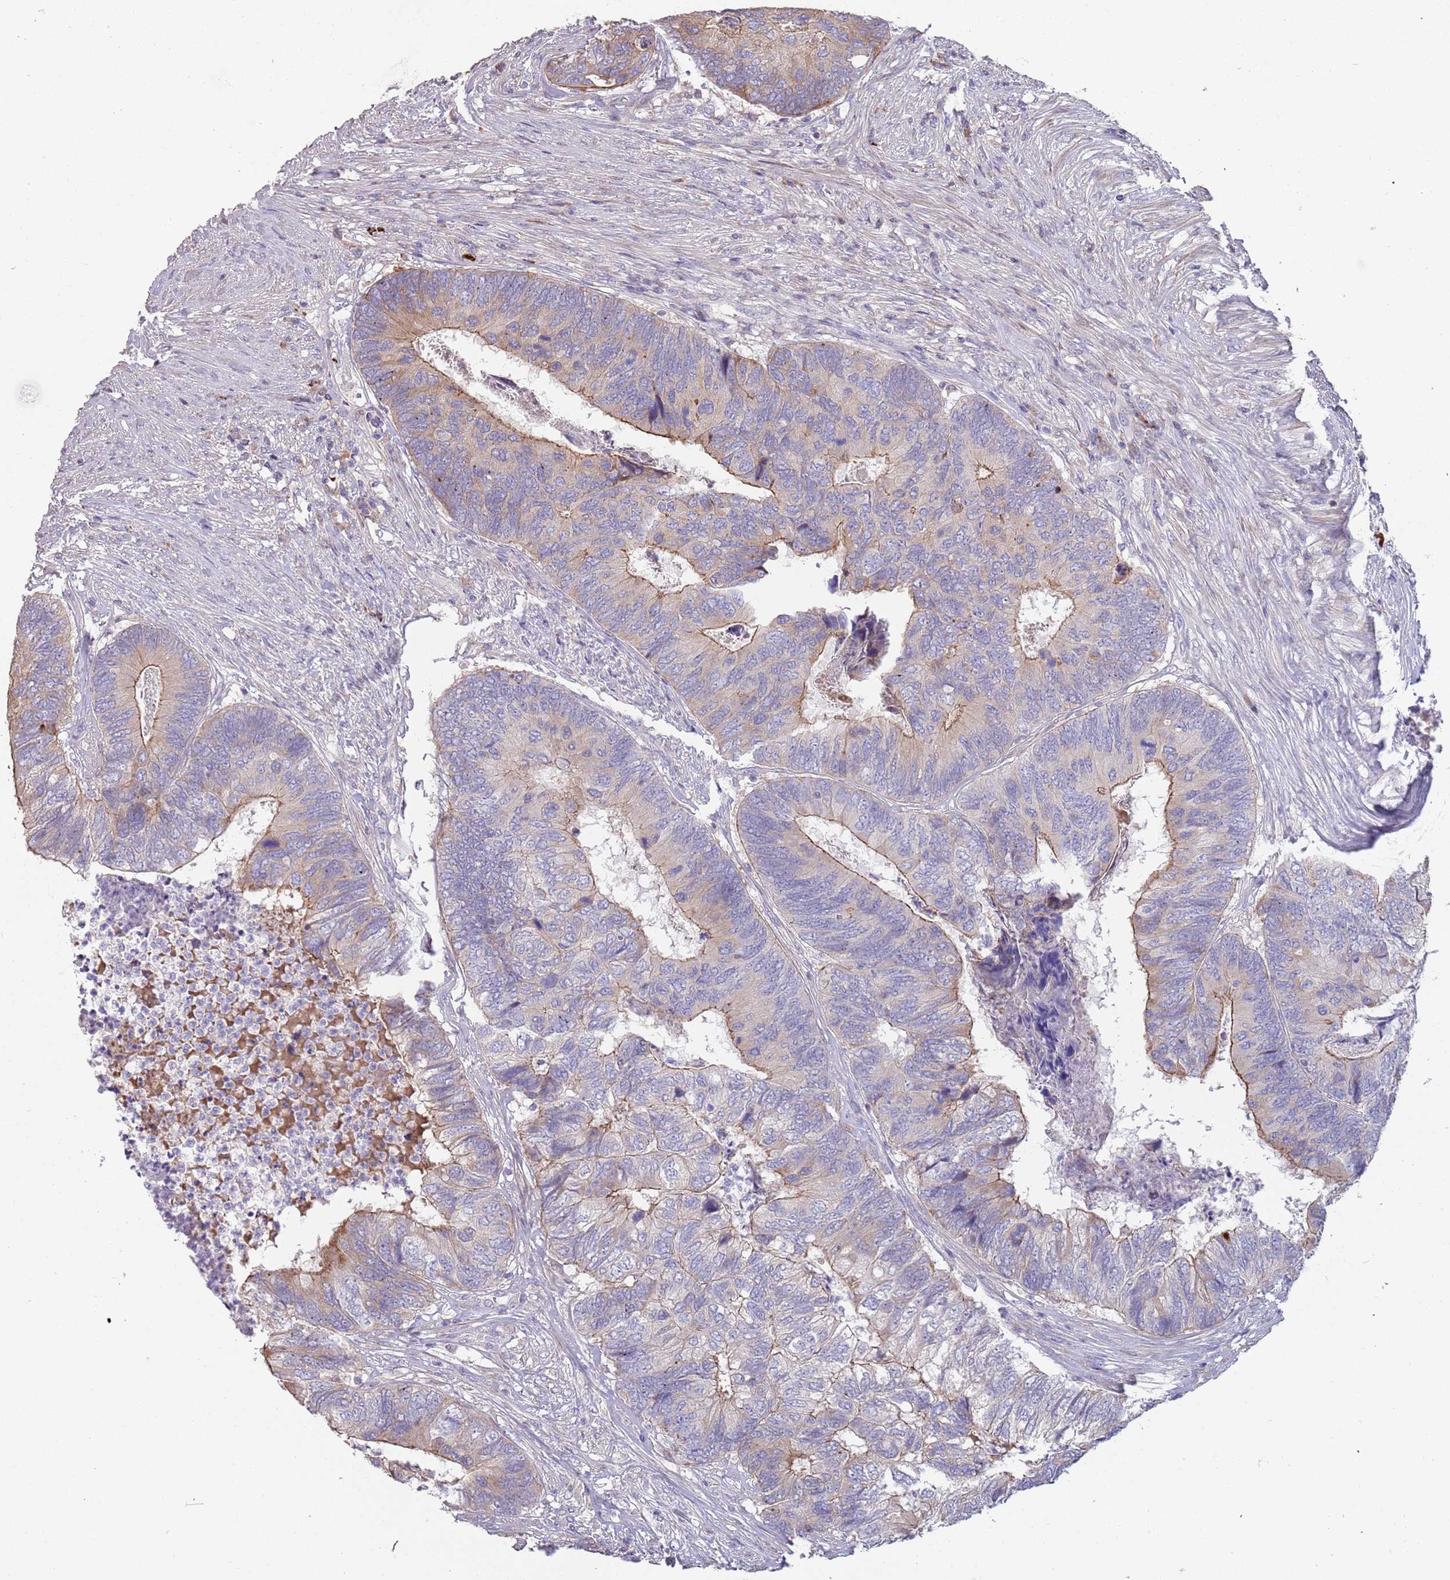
{"staining": {"intensity": "moderate", "quantity": "<25%", "location": "cytoplasmic/membranous"}, "tissue": "colorectal cancer", "cell_type": "Tumor cells", "image_type": "cancer", "snomed": [{"axis": "morphology", "description": "Adenocarcinoma, NOS"}, {"axis": "topography", "description": "Colon"}], "caption": "Tumor cells display low levels of moderate cytoplasmic/membranous positivity in about <25% of cells in human adenocarcinoma (colorectal).", "gene": "SUSD1", "patient": {"sex": "female", "age": 67}}